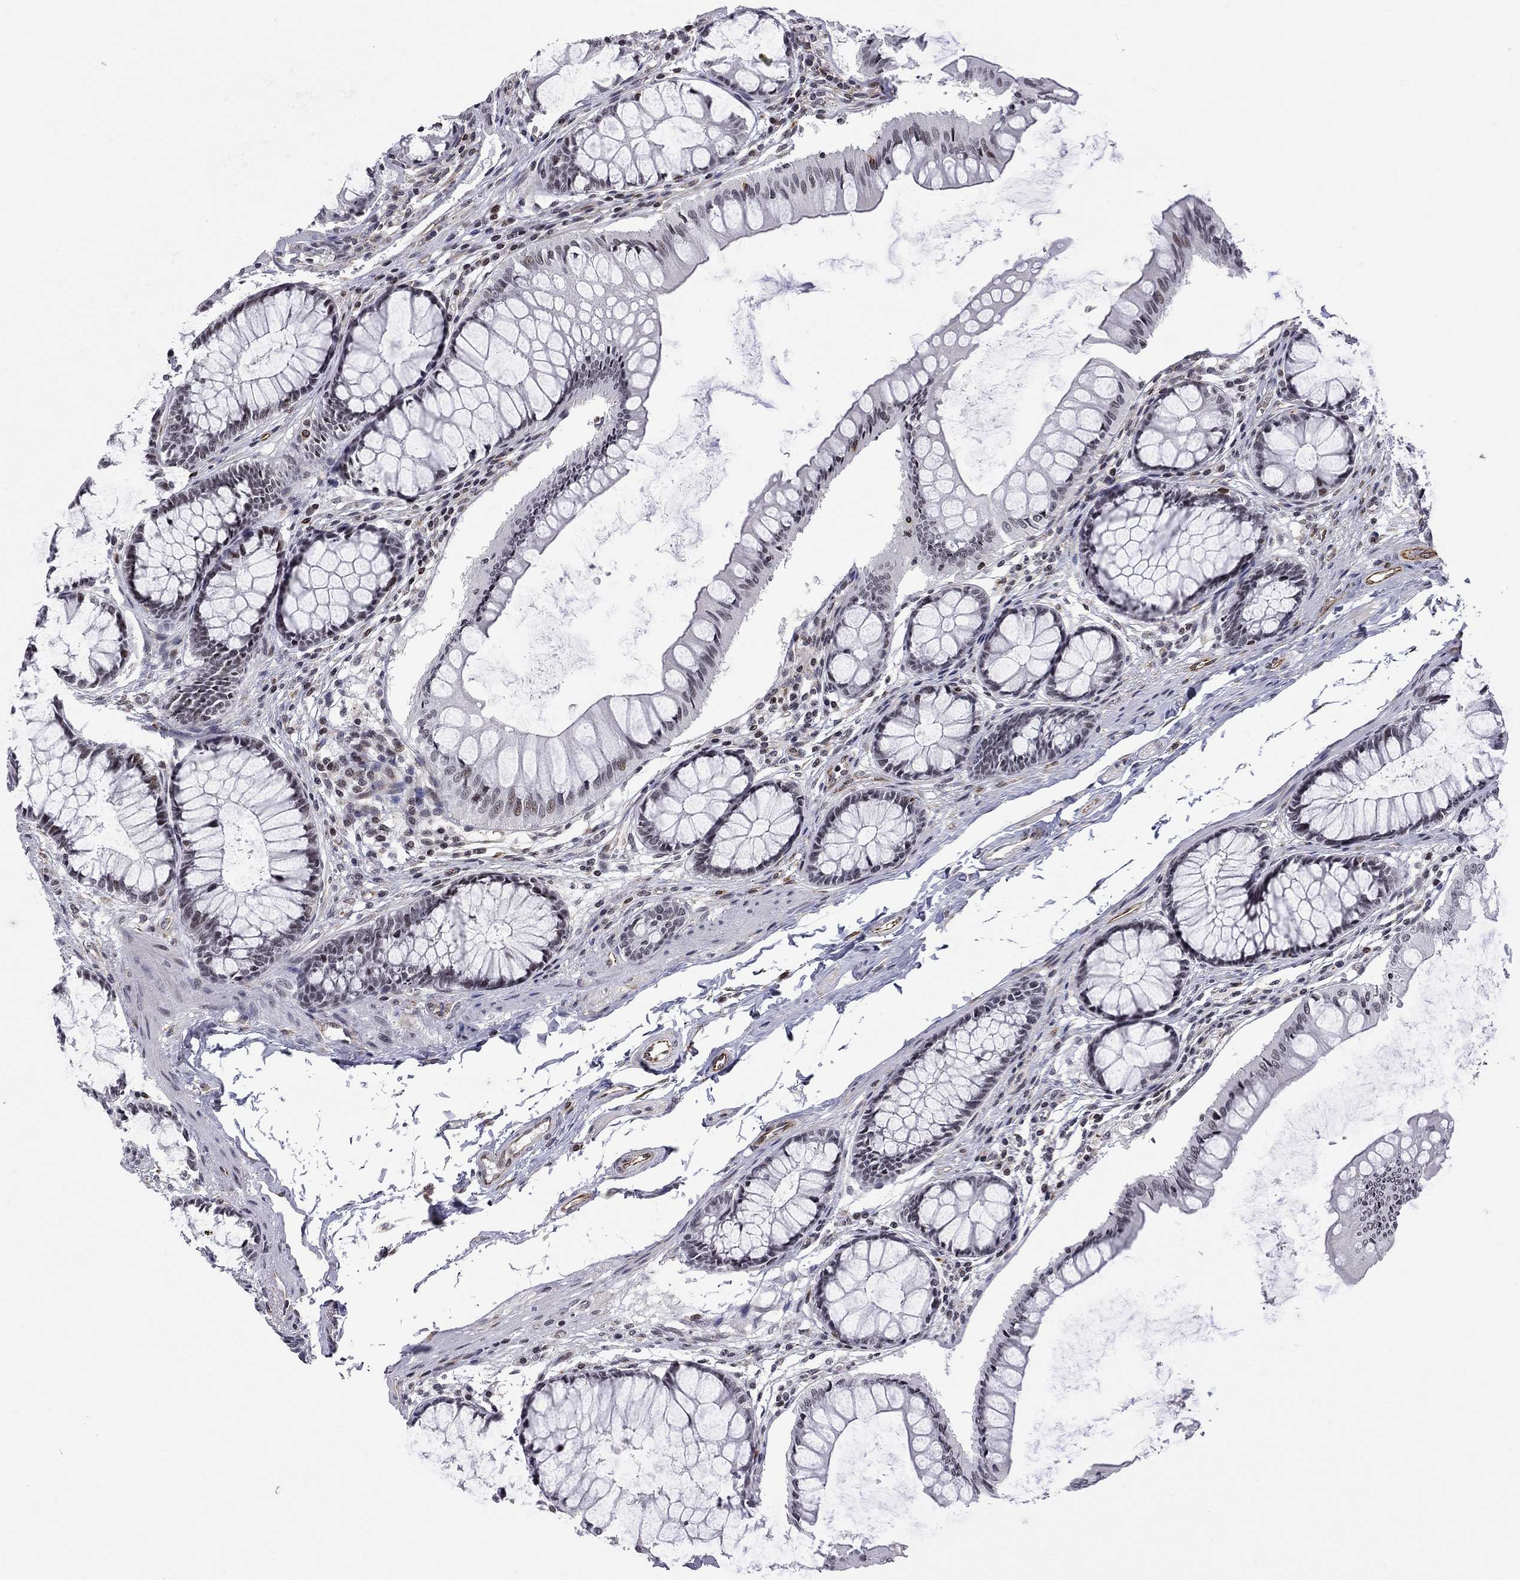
{"staining": {"intensity": "strong", "quantity": "25%-75%", "location": "cytoplasmic/membranous"}, "tissue": "colon", "cell_type": "Endothelial cells", "image_type": "normal", "snomed": [{"axis": "morphology", "description": "Normal tissue, NOS"}, {"axis": "topography", "description": "Colon"}], "caption": "This histopathology image shows normal colon stained with IHC to label a protein in brown. The cytoplasmic/membranous of endothelial cells show strong positivity for the protein. Nuclei are counter-stained blue.", "gene": "MTNR1B", "patient": {"sex": "female", "age": 65}}